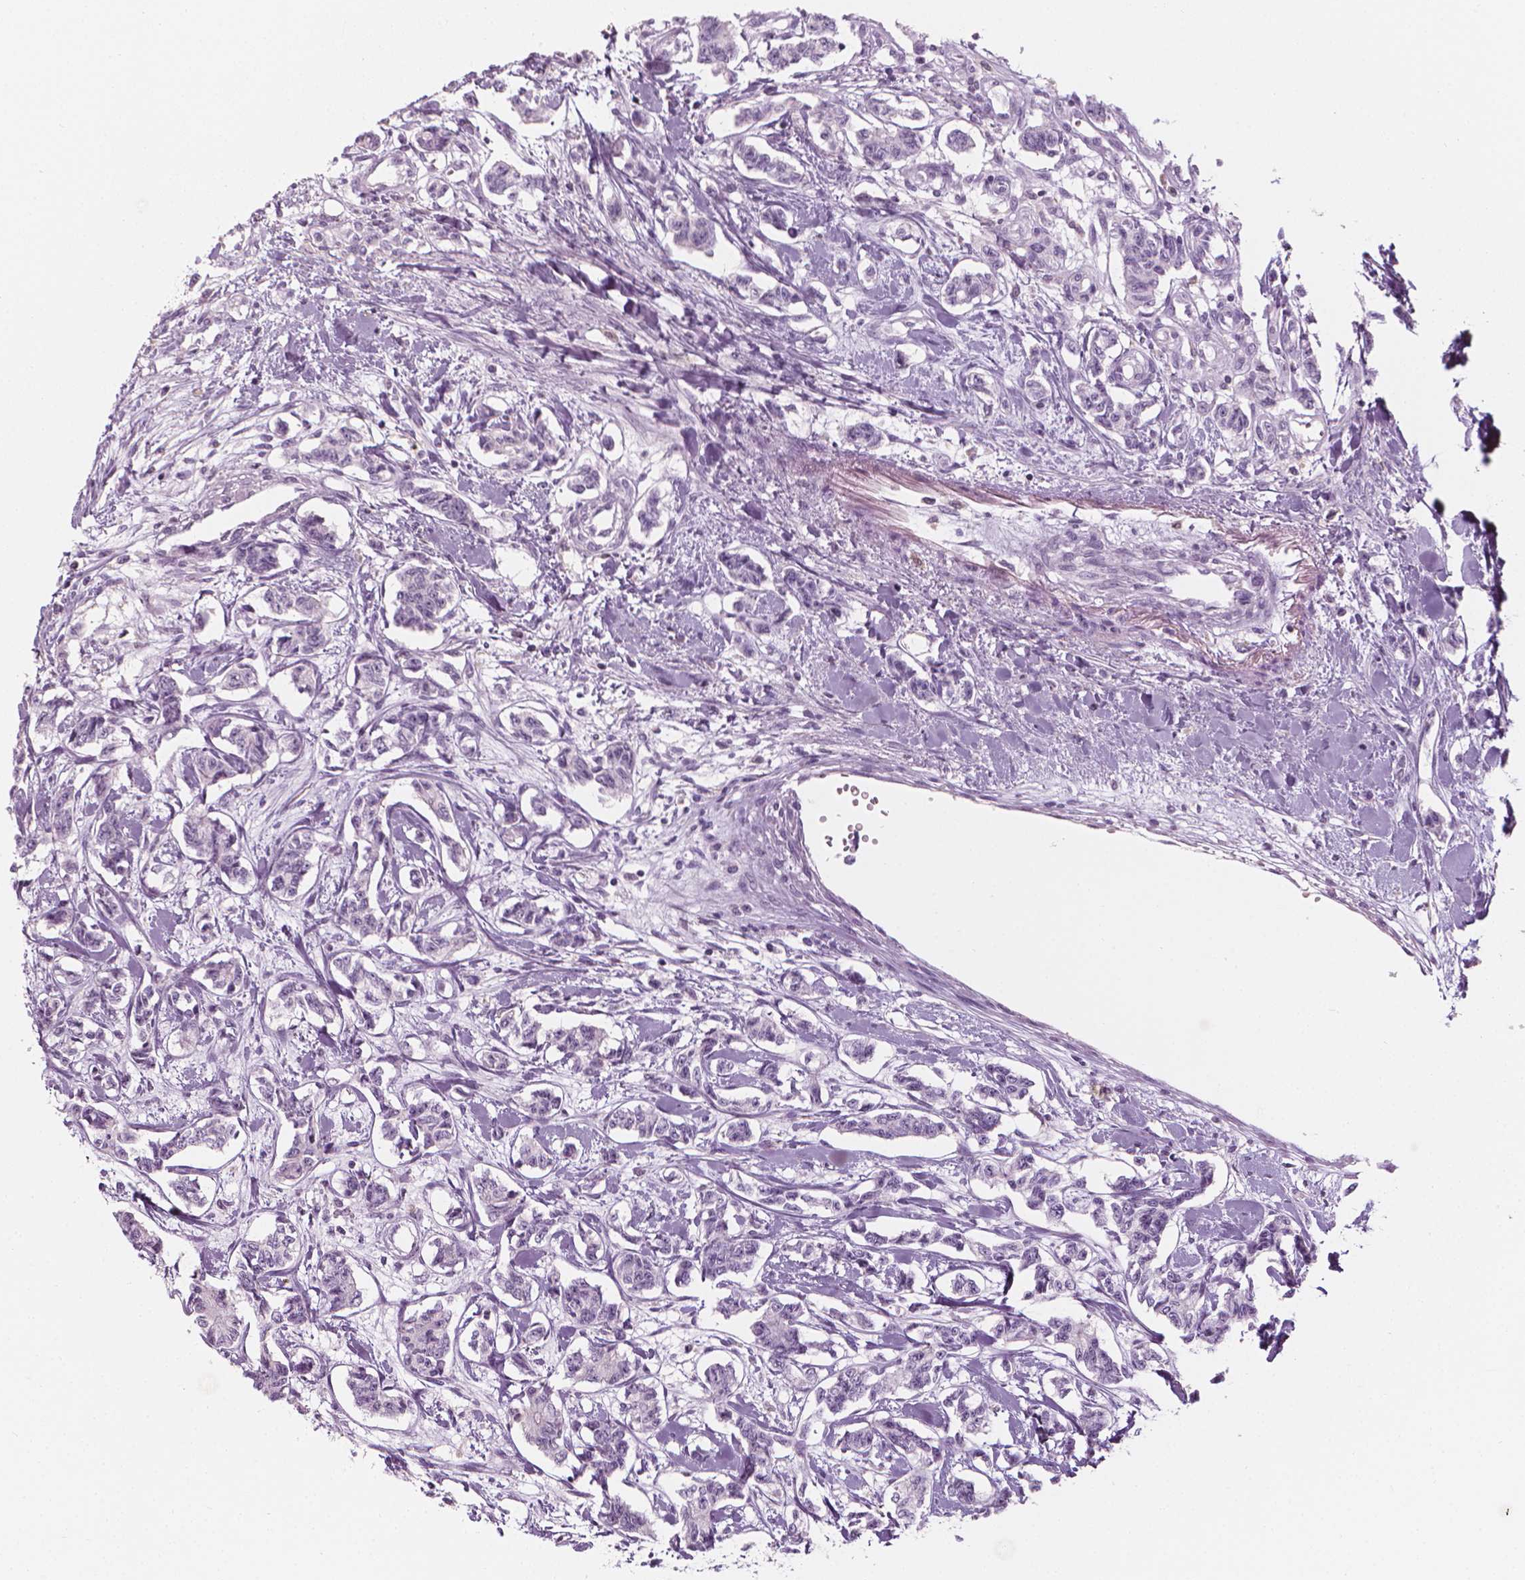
{"staining": {"intensity": "negative", "quantity": "none", "location": "none"}, "tissue": "carcinoid", "cell_type": "Tumor cells", "image_type": "cancer", "snomed": [{"axis": "morphology", "description": "Carcinoid, malignant, NOS"}, {"axis": "topography", "description": "Kidney"}], "caption": "Tumor cells are negative for brown protein staining in malignant carcinoid.", "gene": "SHMT1", "patient": {"sex": "female", "age": 41}}